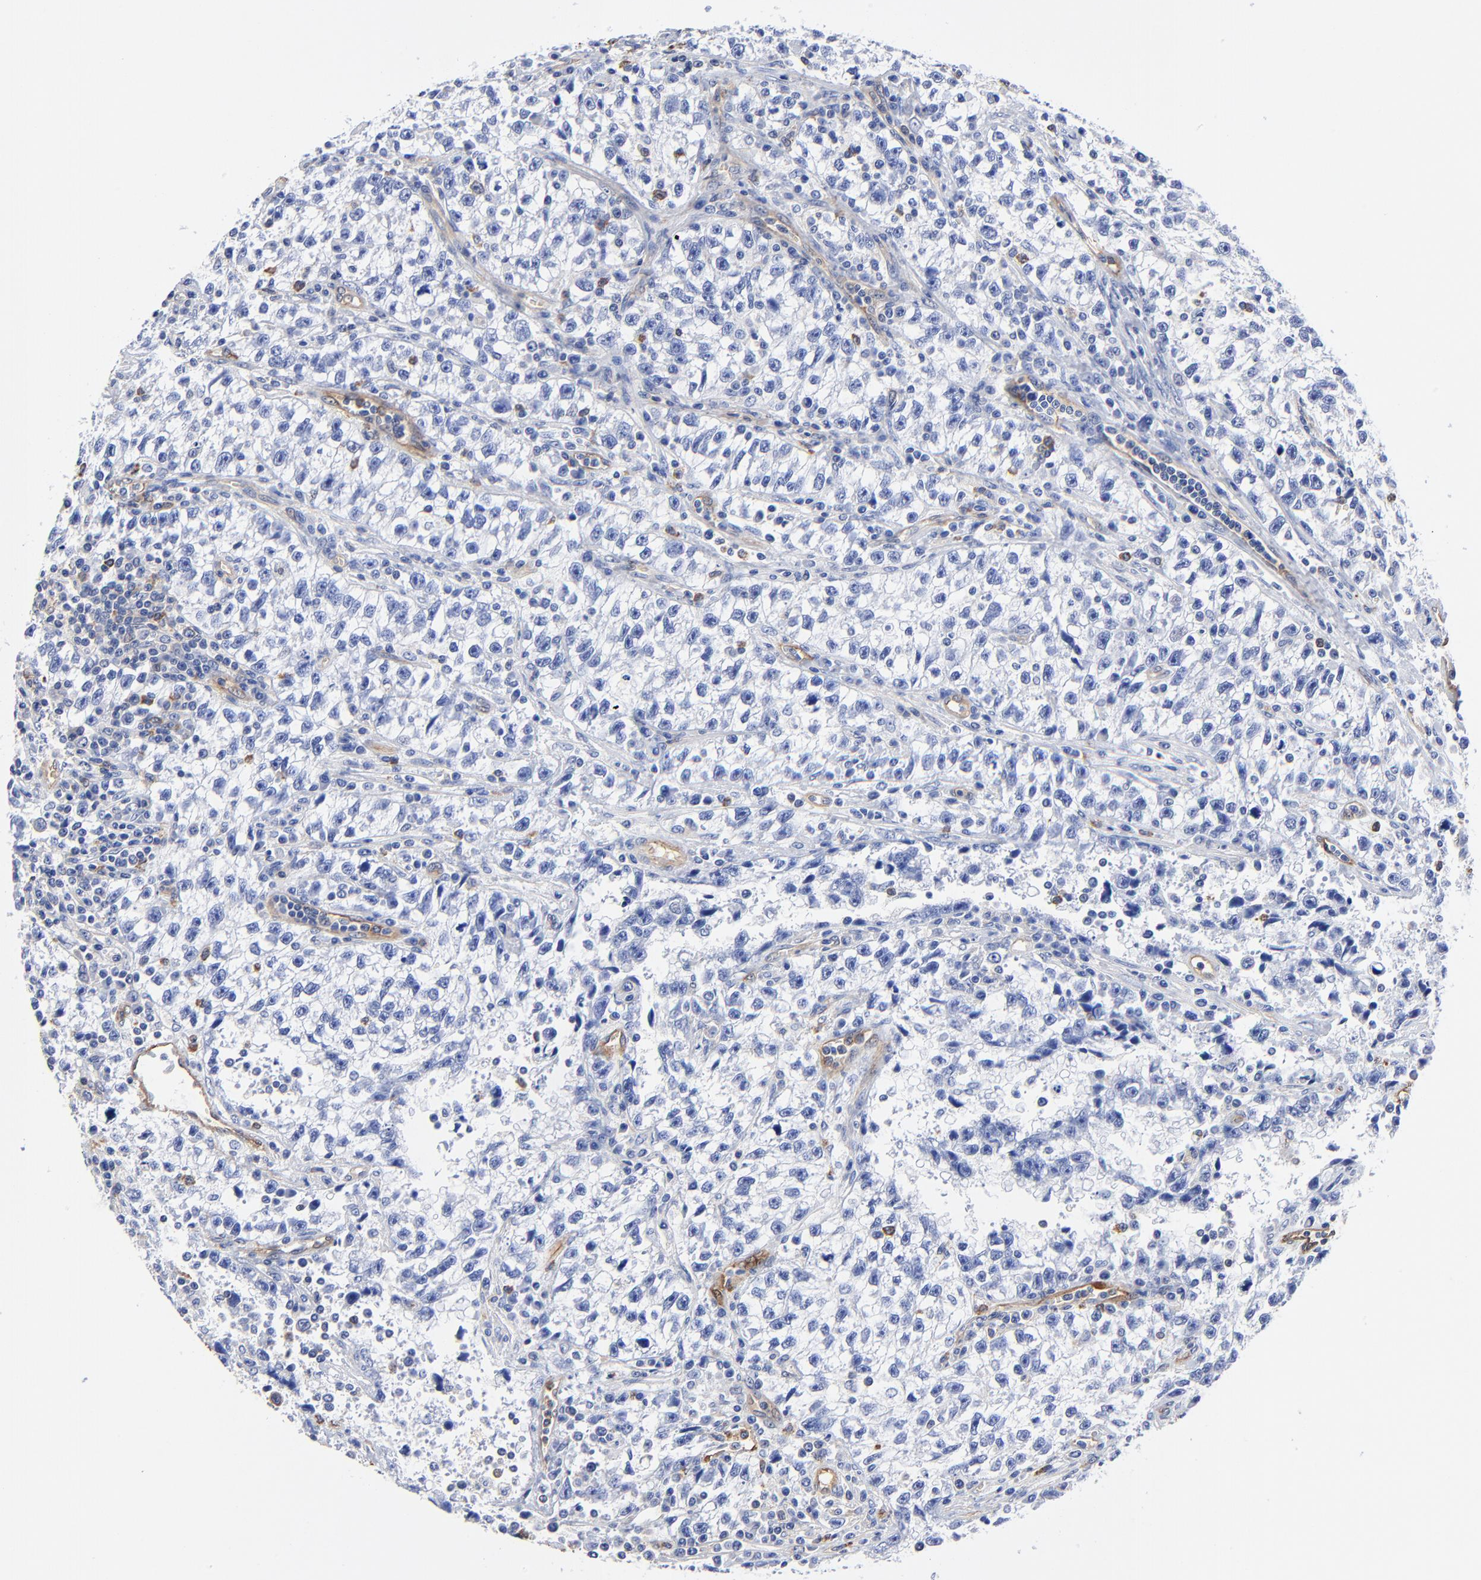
{"staining": {"intensity": "negative", "quantity": "none", "location": "none"}, "tissue": "testis cancer", "cell_type": "Tumor cells", "image_type": "cancer", "snomed": [{"axis": "morphology", "description": "Seminoma, NOS"}, {"axis": "topography", "description": "Testis"}], "caption": "This is an immunohistochemistry image of testis seminoma. There is no positivity in tumor cells.", "gene": "TAGLN2", "patient": {"sex": "male", "age": 38}}